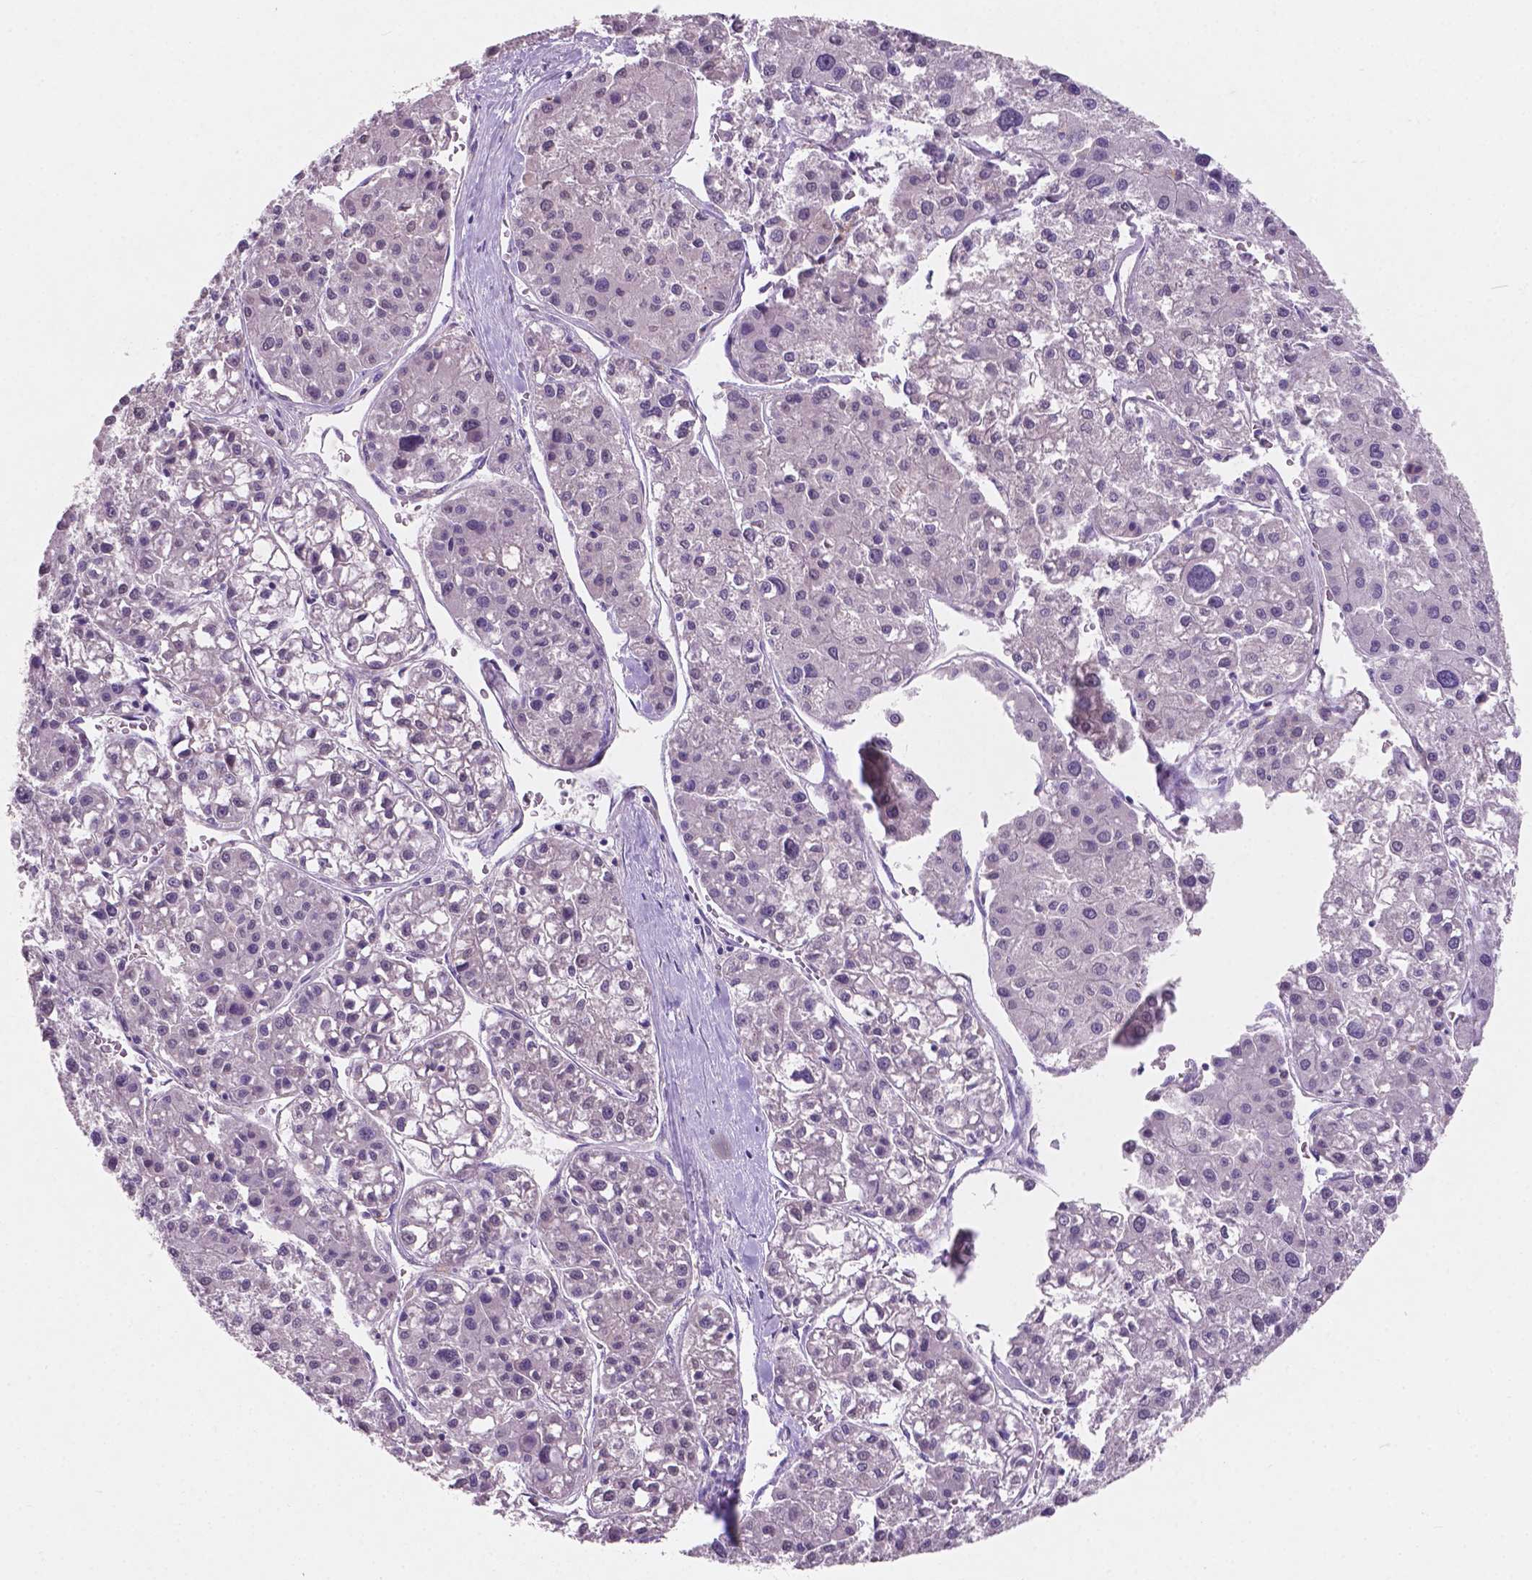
{"staining": {"intensity": "negative", "quantity": "none", "location": "none"}, "tissue": "liver cancer", "cell_type": "Tumor cells", "image_type": "cancer", "snomed": [{"axis": "morphology", "description": "Carcinoma, Hepatocellular, NOS"}, {"axis": "topography", "description": "Liver"}], "caption": "Tumor cells show no significant expression in liver cancer. The staining was performed using DAB (3,3'-diaminobenzidine) to visualize the protein expression in brown, while the nuclei were stained in blue with hematoxylin (Magnification: 20x).", "gene": "IREB2", "patient": {"sex": "male", "age": 73}}